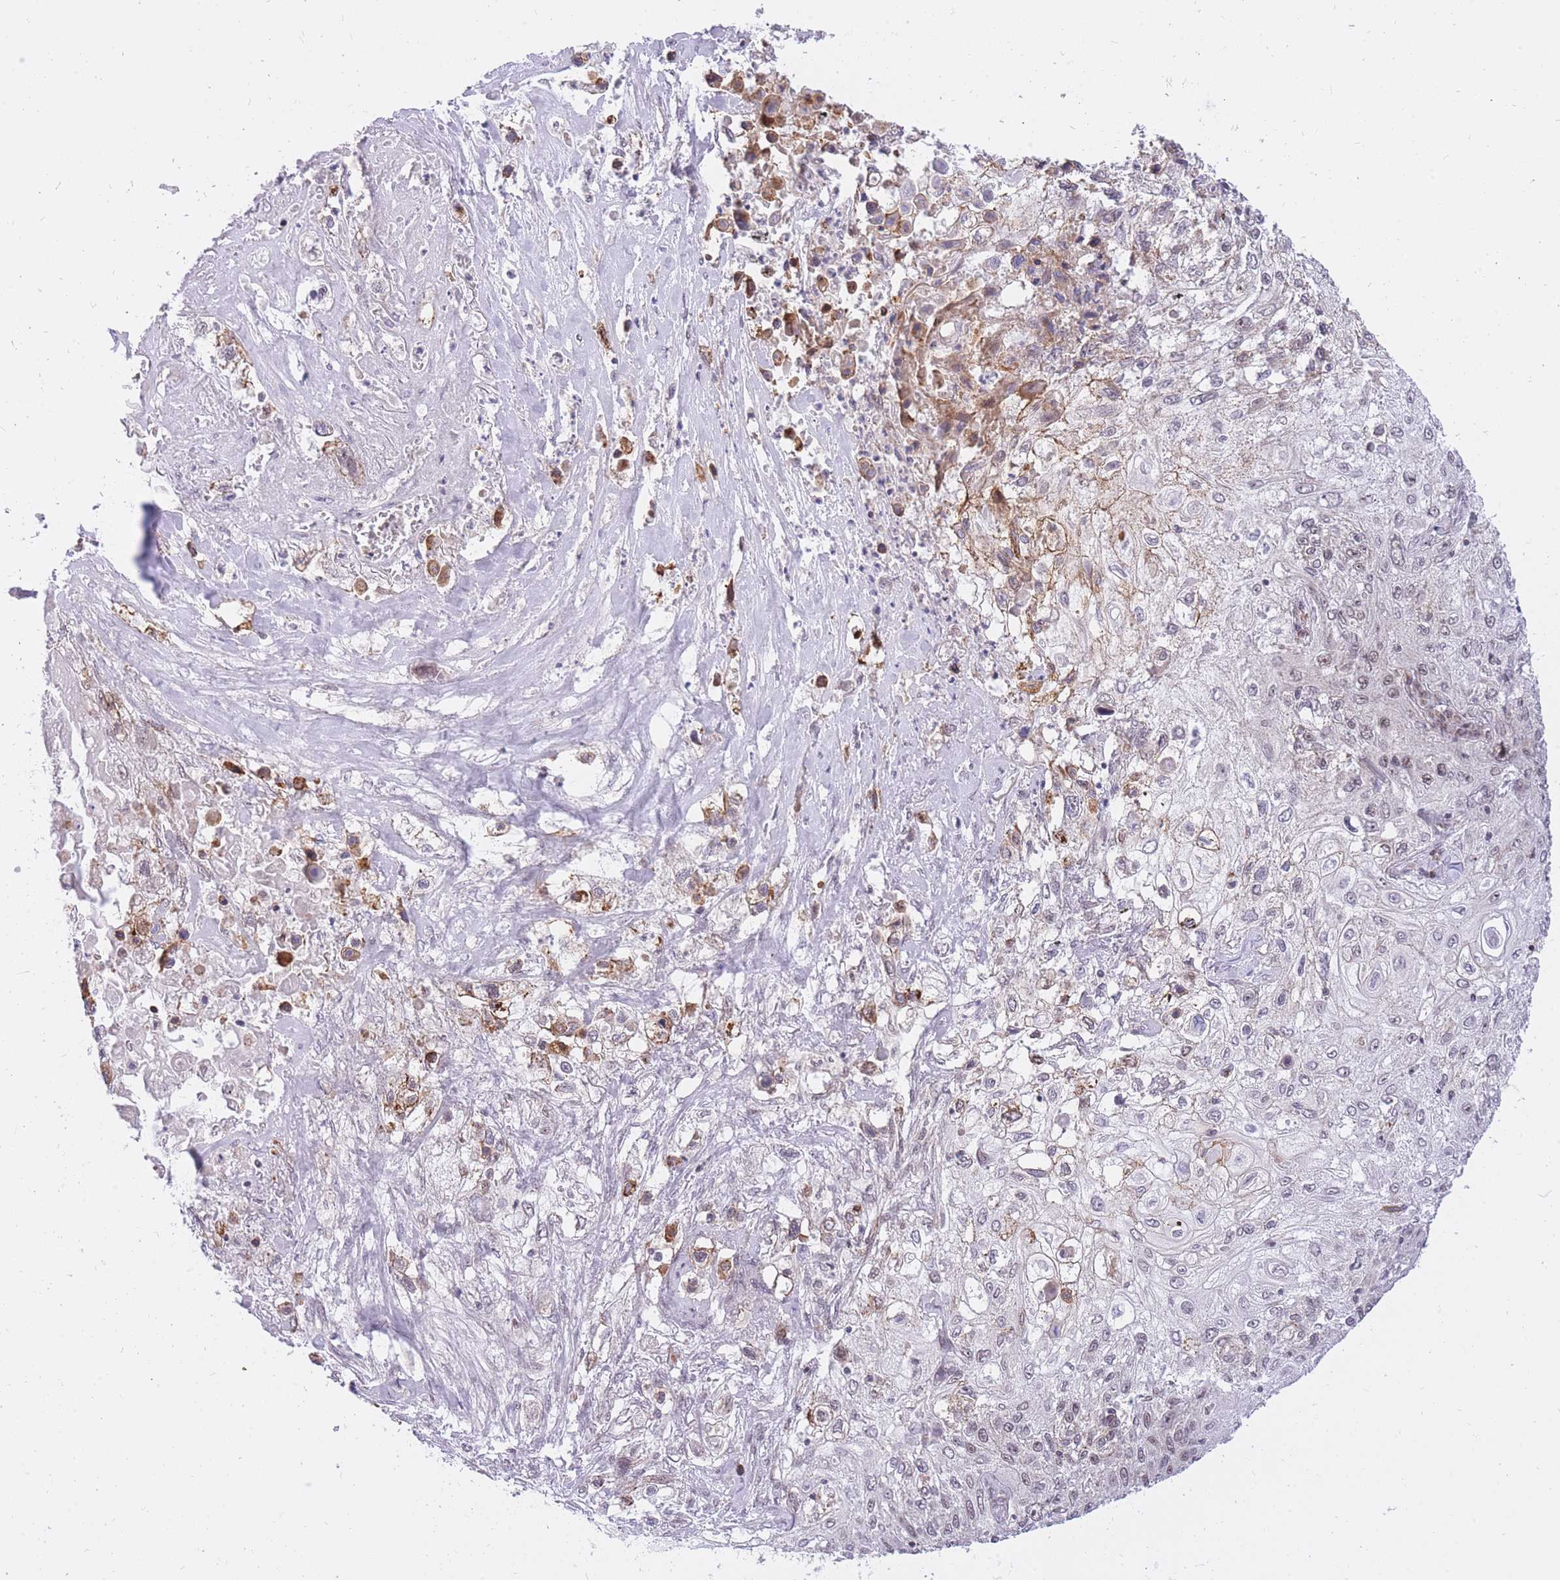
{"staining": {"intensity": "moderate", "quantity": "<25%", "location": "cytoplasmic/membranous"}, "tissue": "lung cancer", "cell_type": "Tumor cells", "image_type": "cancer", "snomed": [{"axis": "morphology", "description": "Squamous cell carcinoma, NOS"}, {"axis": "topography", "description": "Lung"}], "caption": "Tumor cells demonstrate low levels of moderate cytoplasmic/membranous staining in approximately <25% of cells in lung cancer (squamous cell carcinoma).", "gene": "MINDY2", "patient": {"sex": "female", "age": 69}}